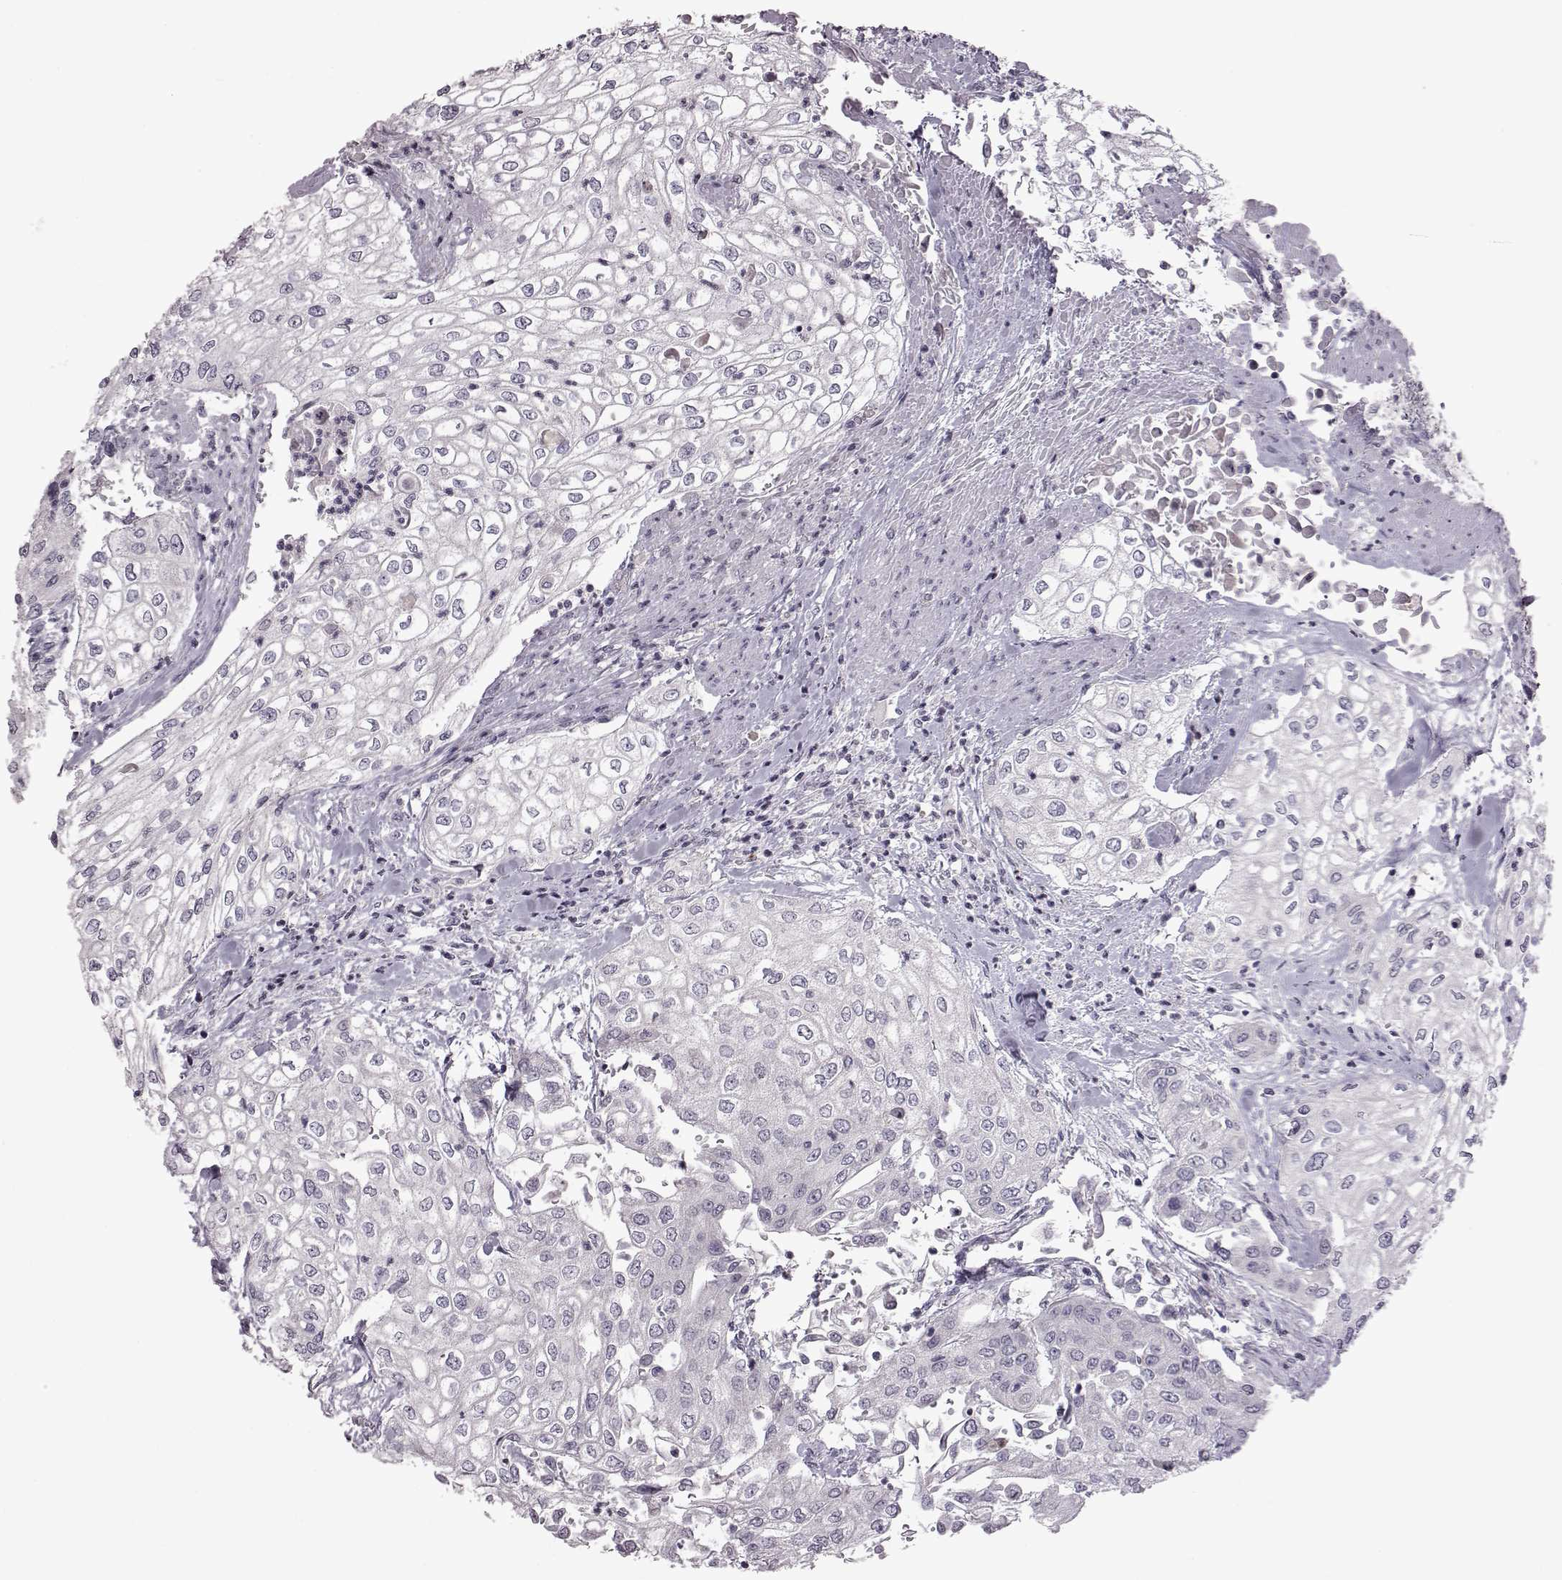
{"staining": {"intensity": "negative", "quantity": "none", "location": "none"}, "tissue": "urothelial cancer", "cell_type": "Tumor cells", "image_type": "cancer", "snomed": [{"axis": "morphology", "description": "Urothelial carcinoma, High grade"}, {"axis": "topography", "description": "Urinary bladder"}], "caption": "The immunohistochemistry image has no significant positivity in tumor cells of urothelial cancer tissue.", "gene": "GAL", "patient": {"sex": "male", "age": 62}}